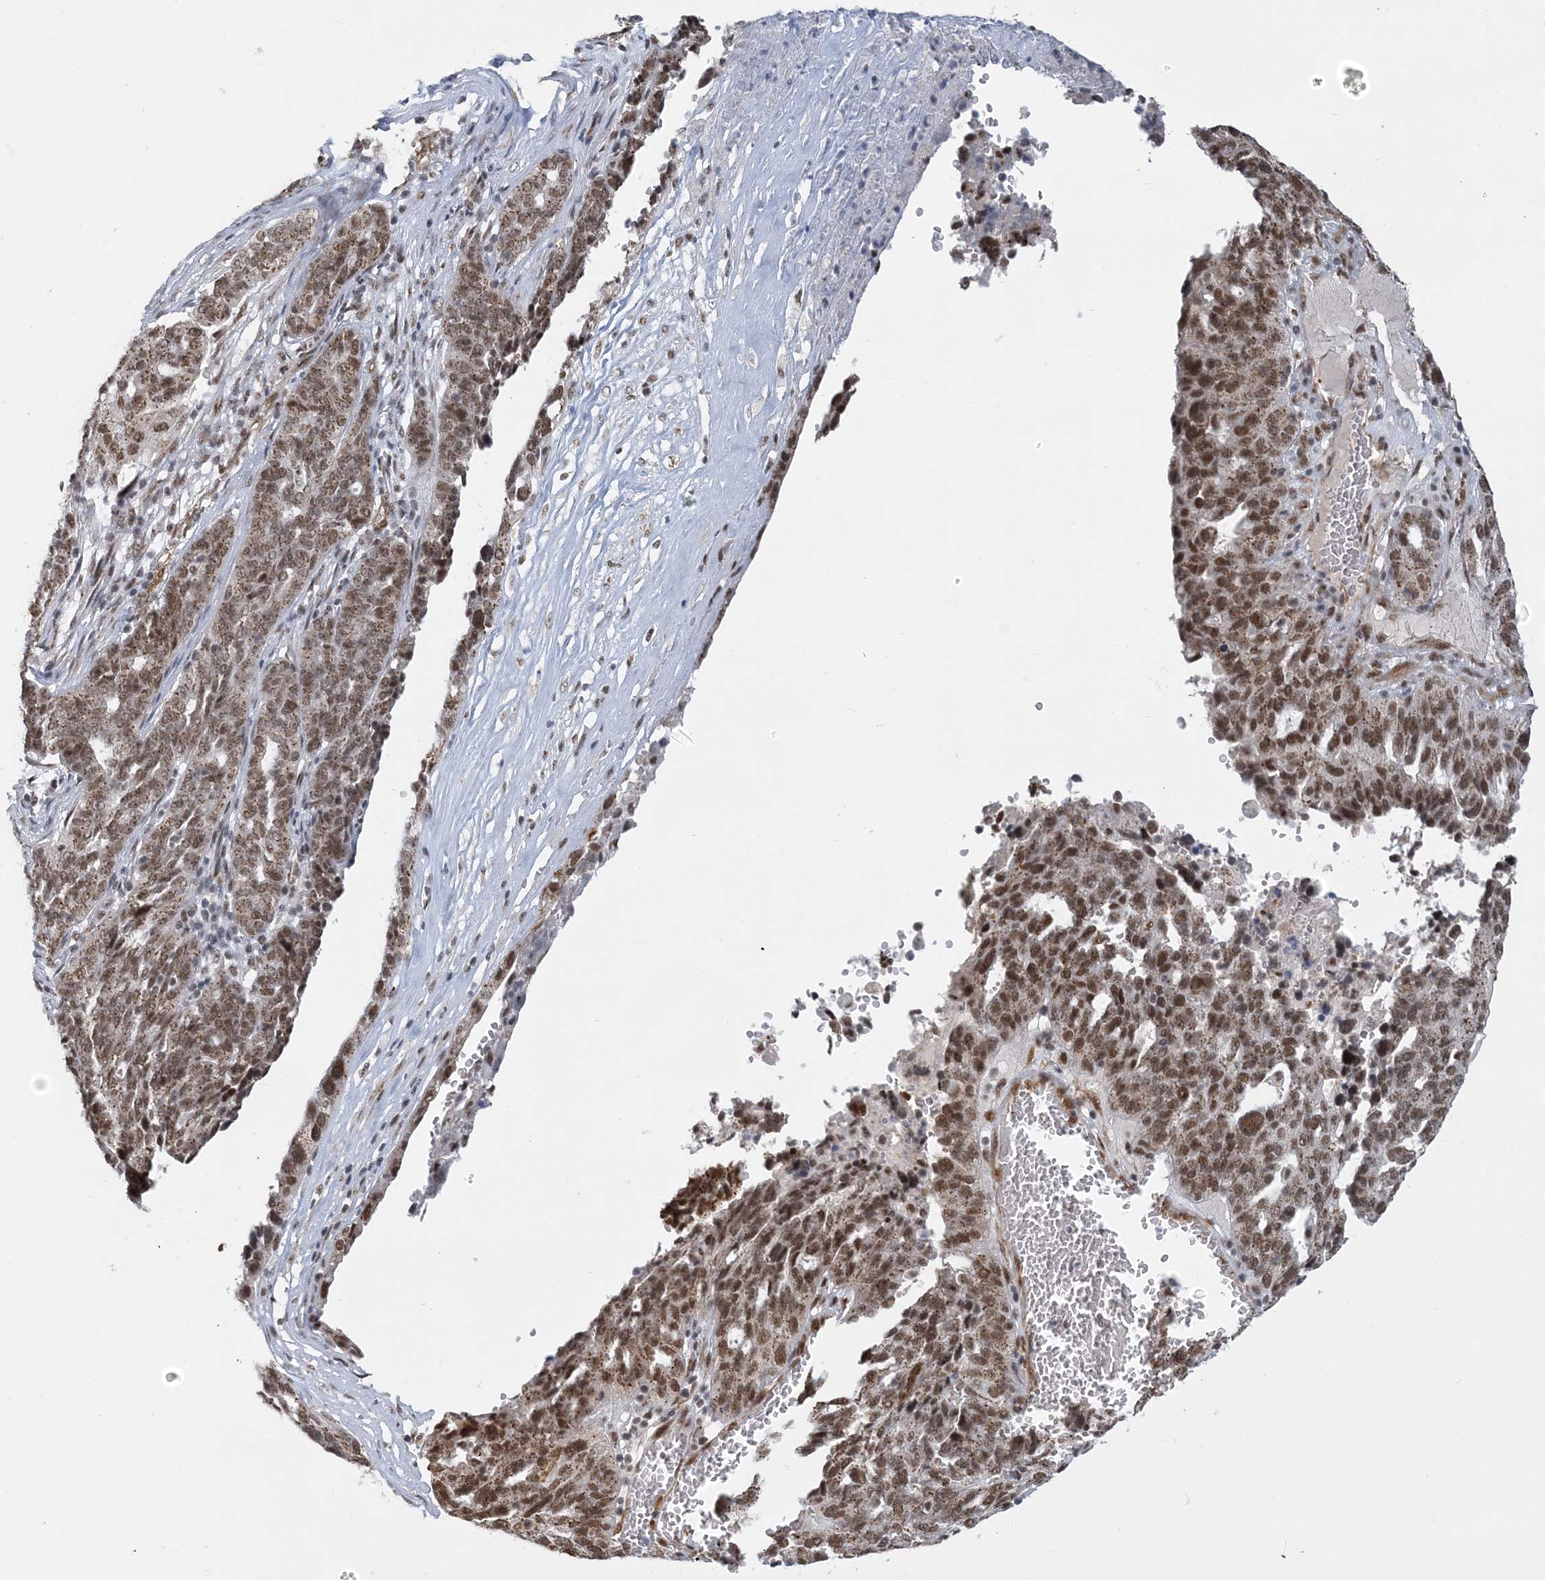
{"staining": {"intensity": "moderate", "quantity": ">75%", "location": "cytoplasmic/membranous,nuclear"}, "tissue": "ovarian cancer", "cell_type": "Tumor cells", "image_type": "cancer", "snomed": [{"axis": "morphology", "description": "Cystadenocarcinoma, serous, NOS"}, {"axis": "topography", "description": "Ovary"}], "caption": "Immunohistochemical staining of ovarian cancer (serous cystadenocarcinoma) demonstrates medium levels of moderate cytoplasmic/membranous and nuclear protein positivity in about >75% of tumor cells.", "gene": "PLRG1", "patient": {"sex": "female", "age": 59}}